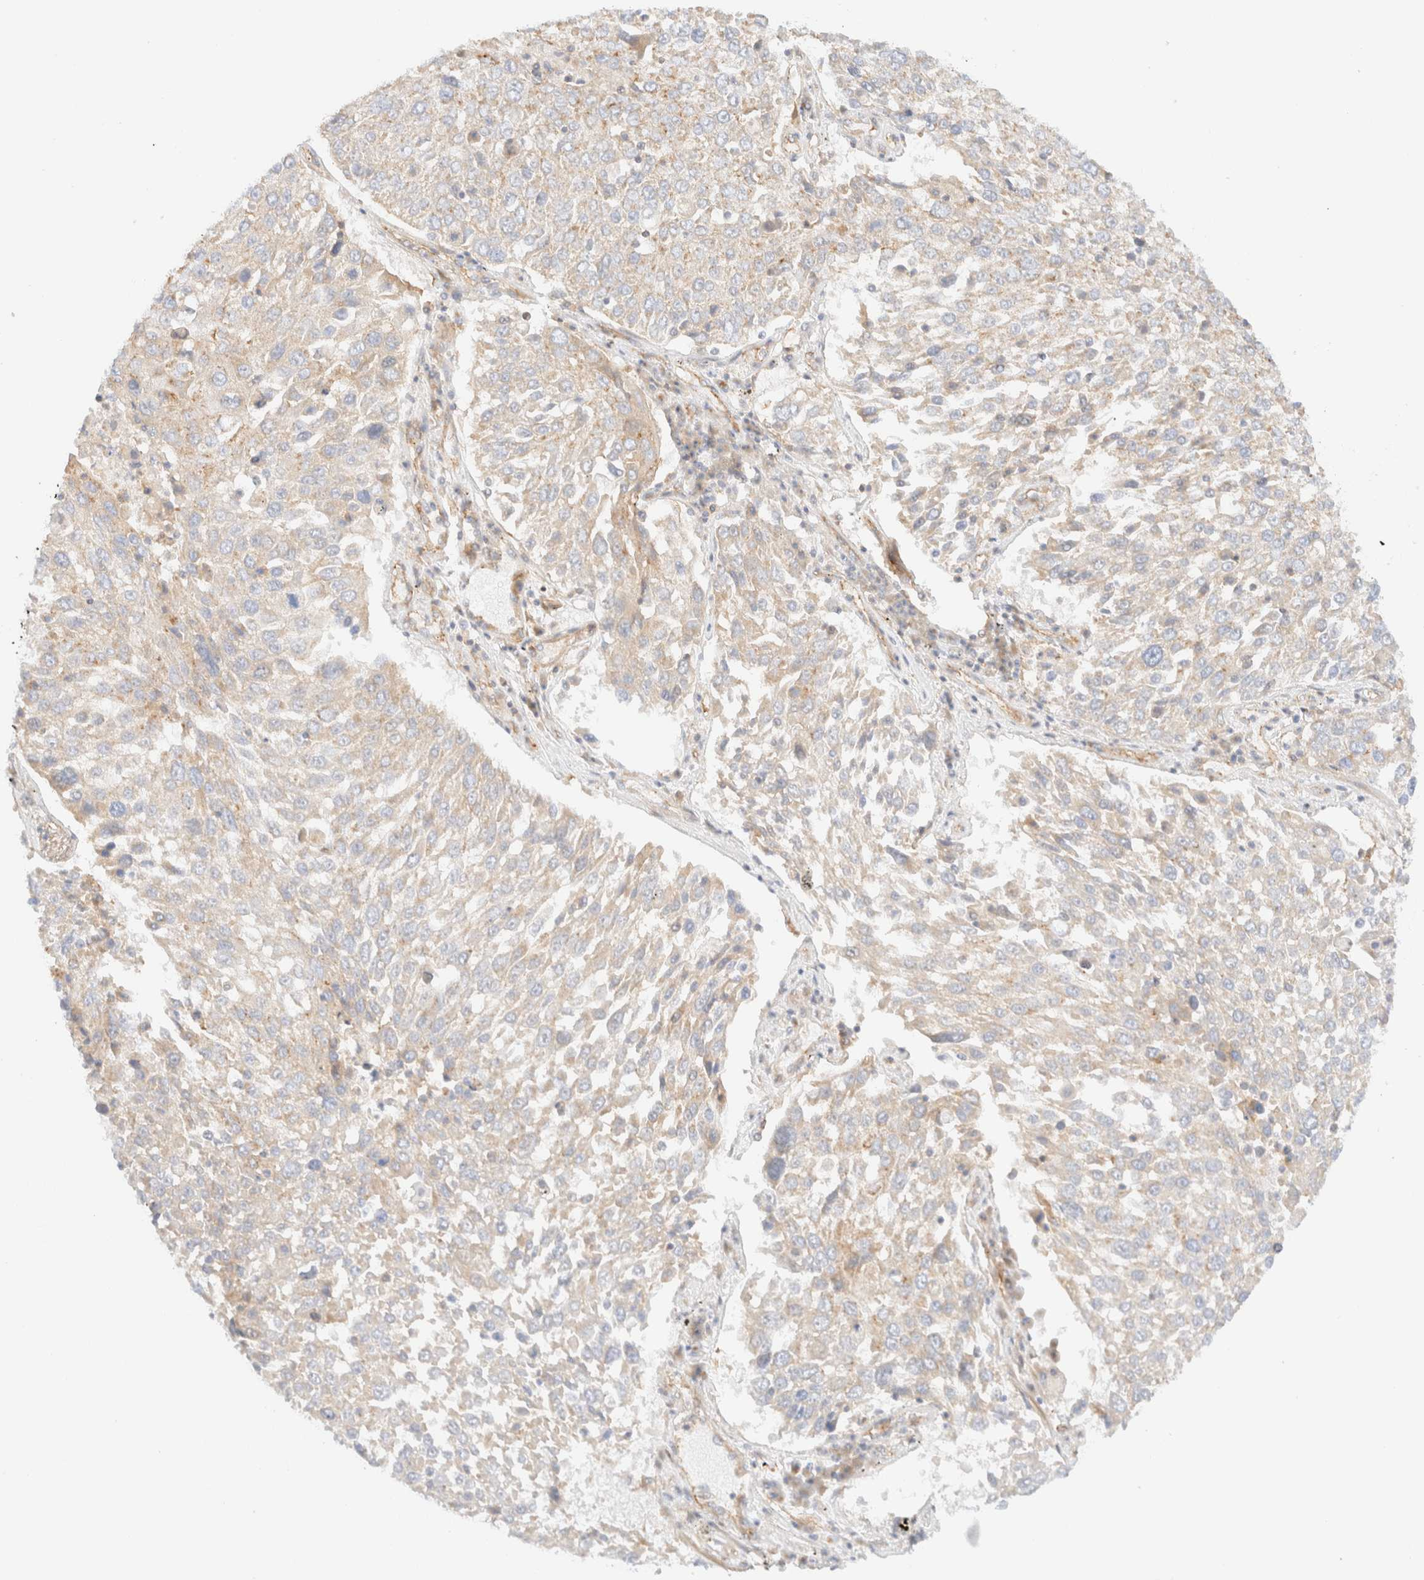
{"staining": {"intensity": "weak", "quantity": "<25%", "location": "cytoplasmic/membranous"}, "tissue": "lung cancer", "cell_type": "Tumor cells", "image_type": "cancer", "snomed": [{"axis": "morphology", "description": "Squamous cell carcinoma, NOS"}, {"axis": "topography", "description": "Lung"}], "caption": "IHC of lung squamous cell carcinoma displays no expression in tumor cells.", "gene": "MYO10", "patient": {"sex": "male", "age": 65}}